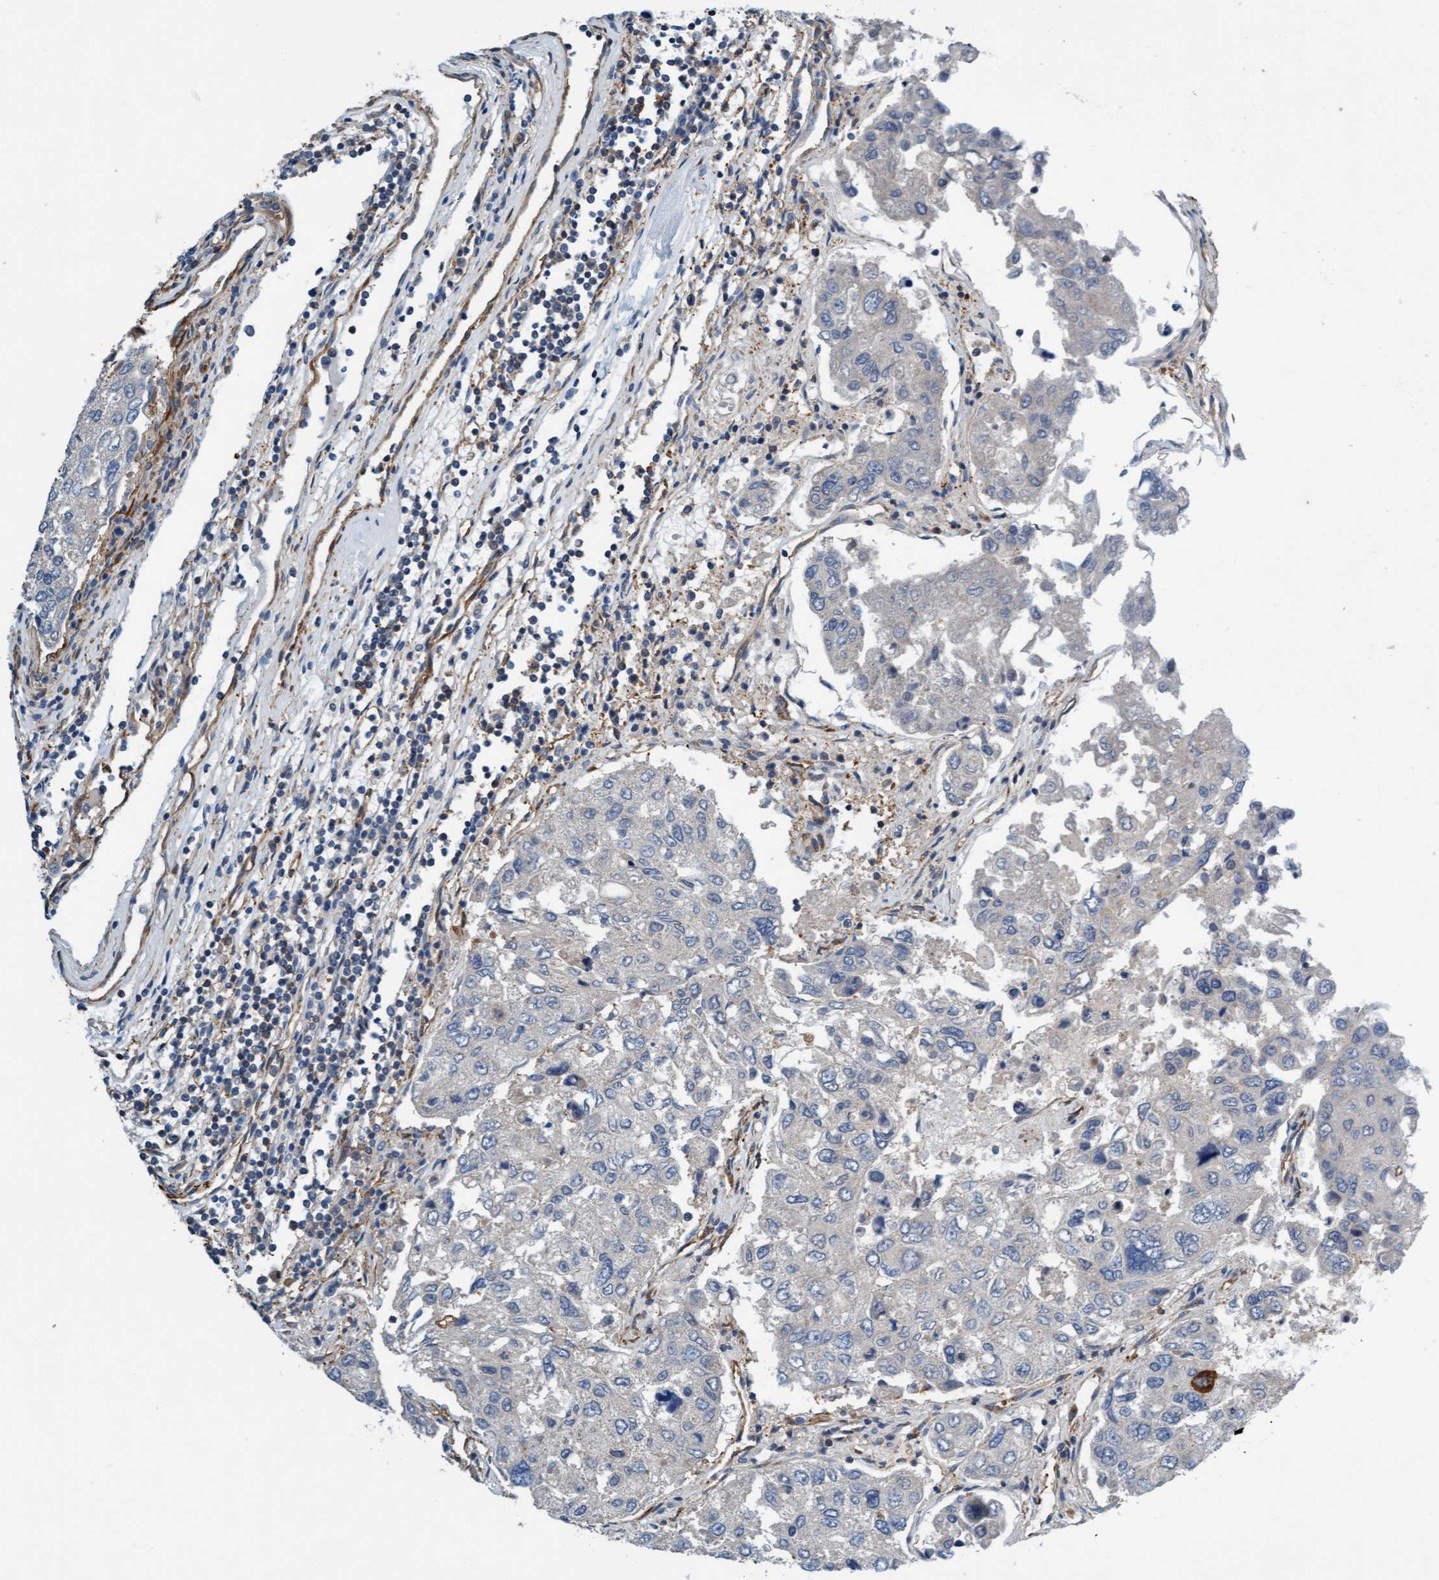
{"staining": {"intensity": "negative", "quantity": "none", "location": "none"}, "tissue": "urothelial cancer", "cell_type": "Tumor cells", "image_type": "cancer", "snomed": [{"axis": "morphology", "description": "Urothelial carcinoma, High grade"}, {"axis": "topography", "description": "Lymph node"}, {"axis": "topography", "description": "Urinary bladder"}], "caption": "Immunohistochemistry (IHC) micrograph of urothelial carcinoma (high-grade) stained for a protein (brown), which demonstrates no positivity in tumor cells. (DAB (3,3'-diaminobenzidine) IHC with hematoxylin counter stain).", "gene": "FMNL3", "patient": {"sex": "male", "age": 51}}